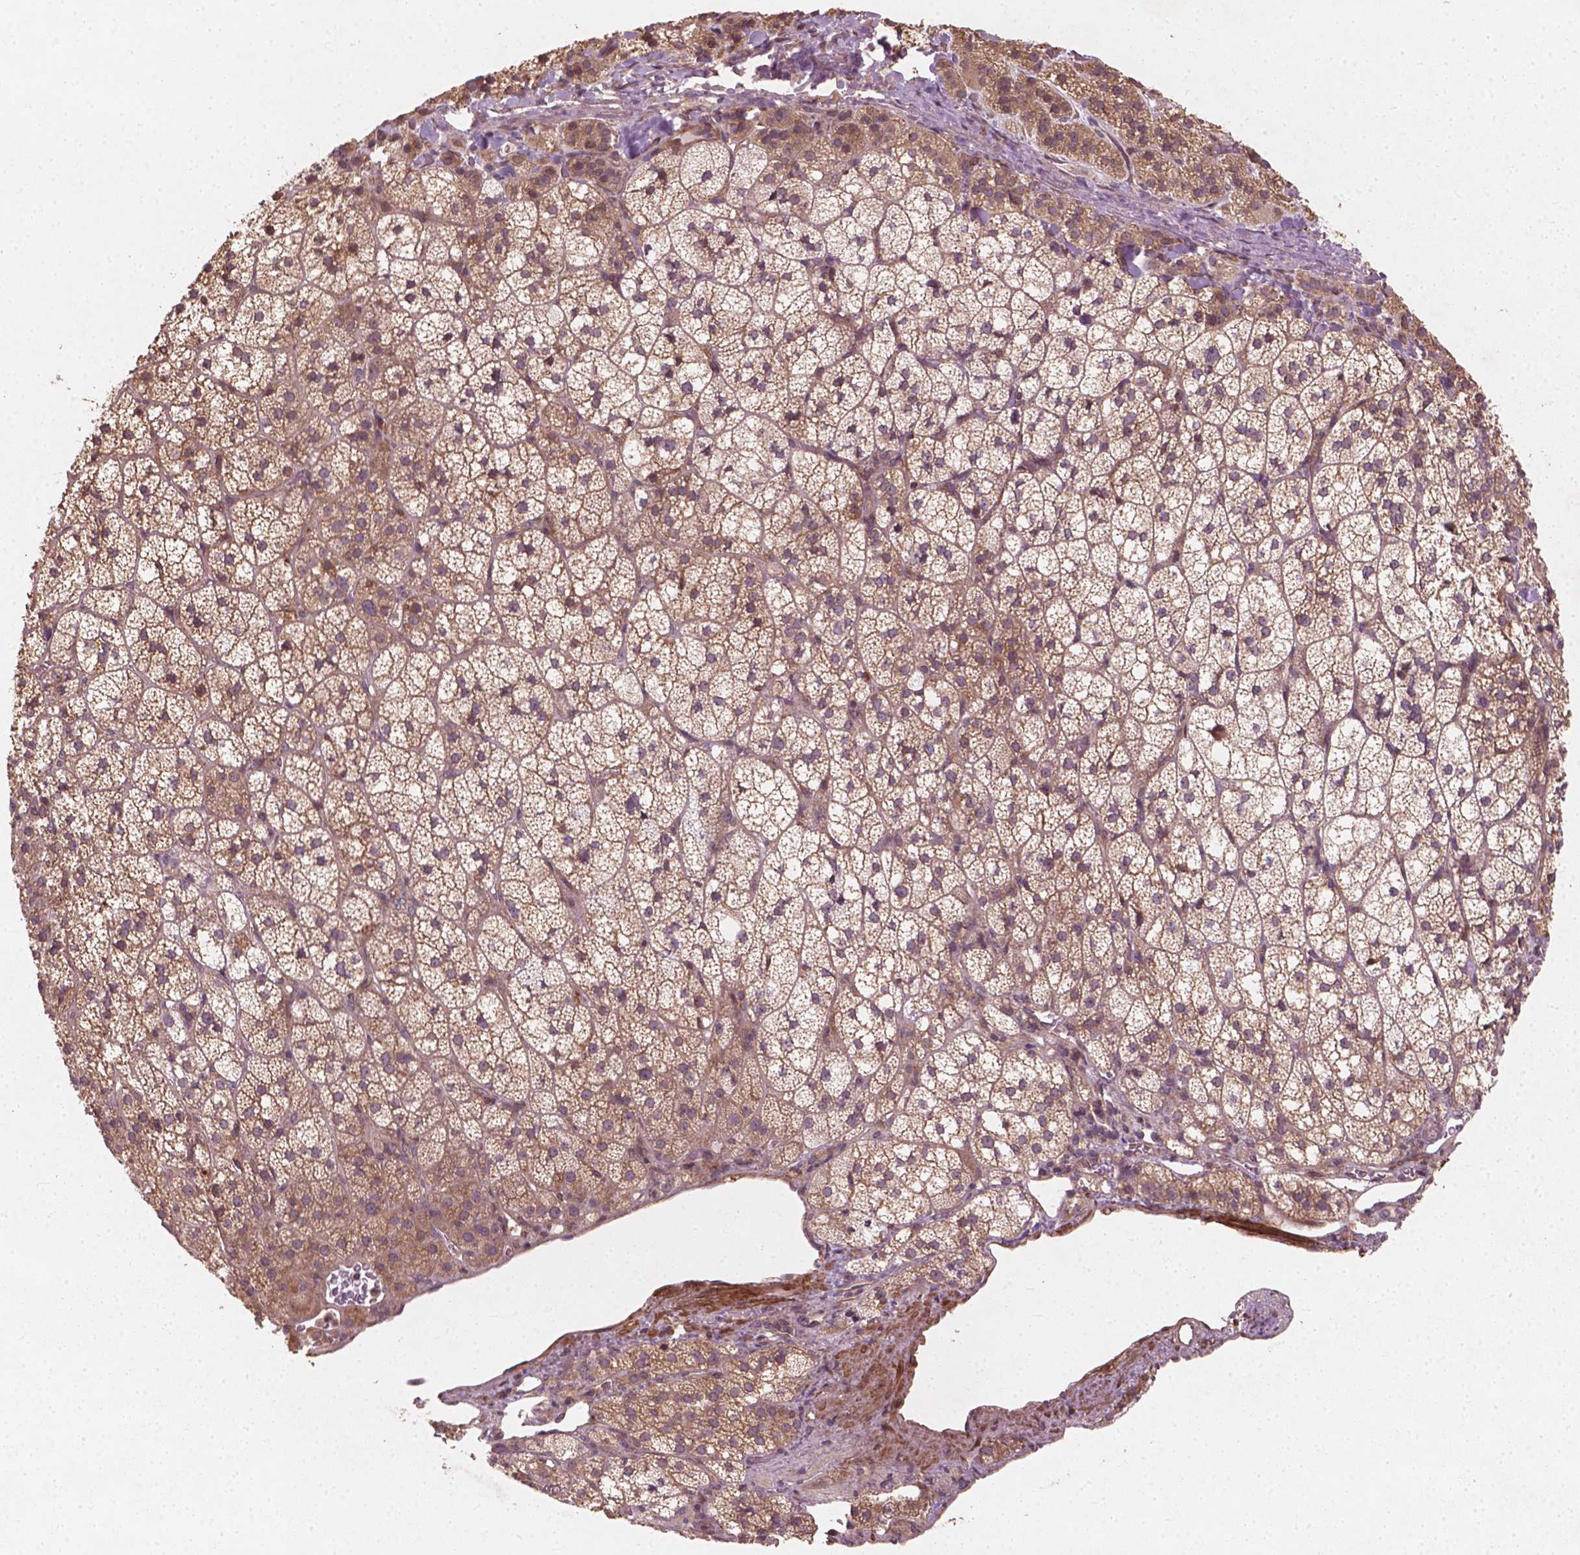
{"staining": {"intensity": "moderate", "quantity": ">75%", "location": "cytoplasmic/membranous"}, "tissue": "adrenal gland", "cell_type": "Glandular cells", "image_type": "normal", "snomed": [{"axis": "morphology", "description": "Normal tissue, NOS"}, {"axis": "topography", "description": "Adrenal gland"}], "caption": "Immunohistochemical staining of unremarkable human adrenal gland displays medium levels of moderate cytoplasmic/membranous staining in about >75% of glandular cells. (DAB (3,3'-diaminobenzidine) = brown stain, brightfield microscopy at high magnification).", "gene": "CYFIP1", "patient": {"sex": "female", "age": 60}}